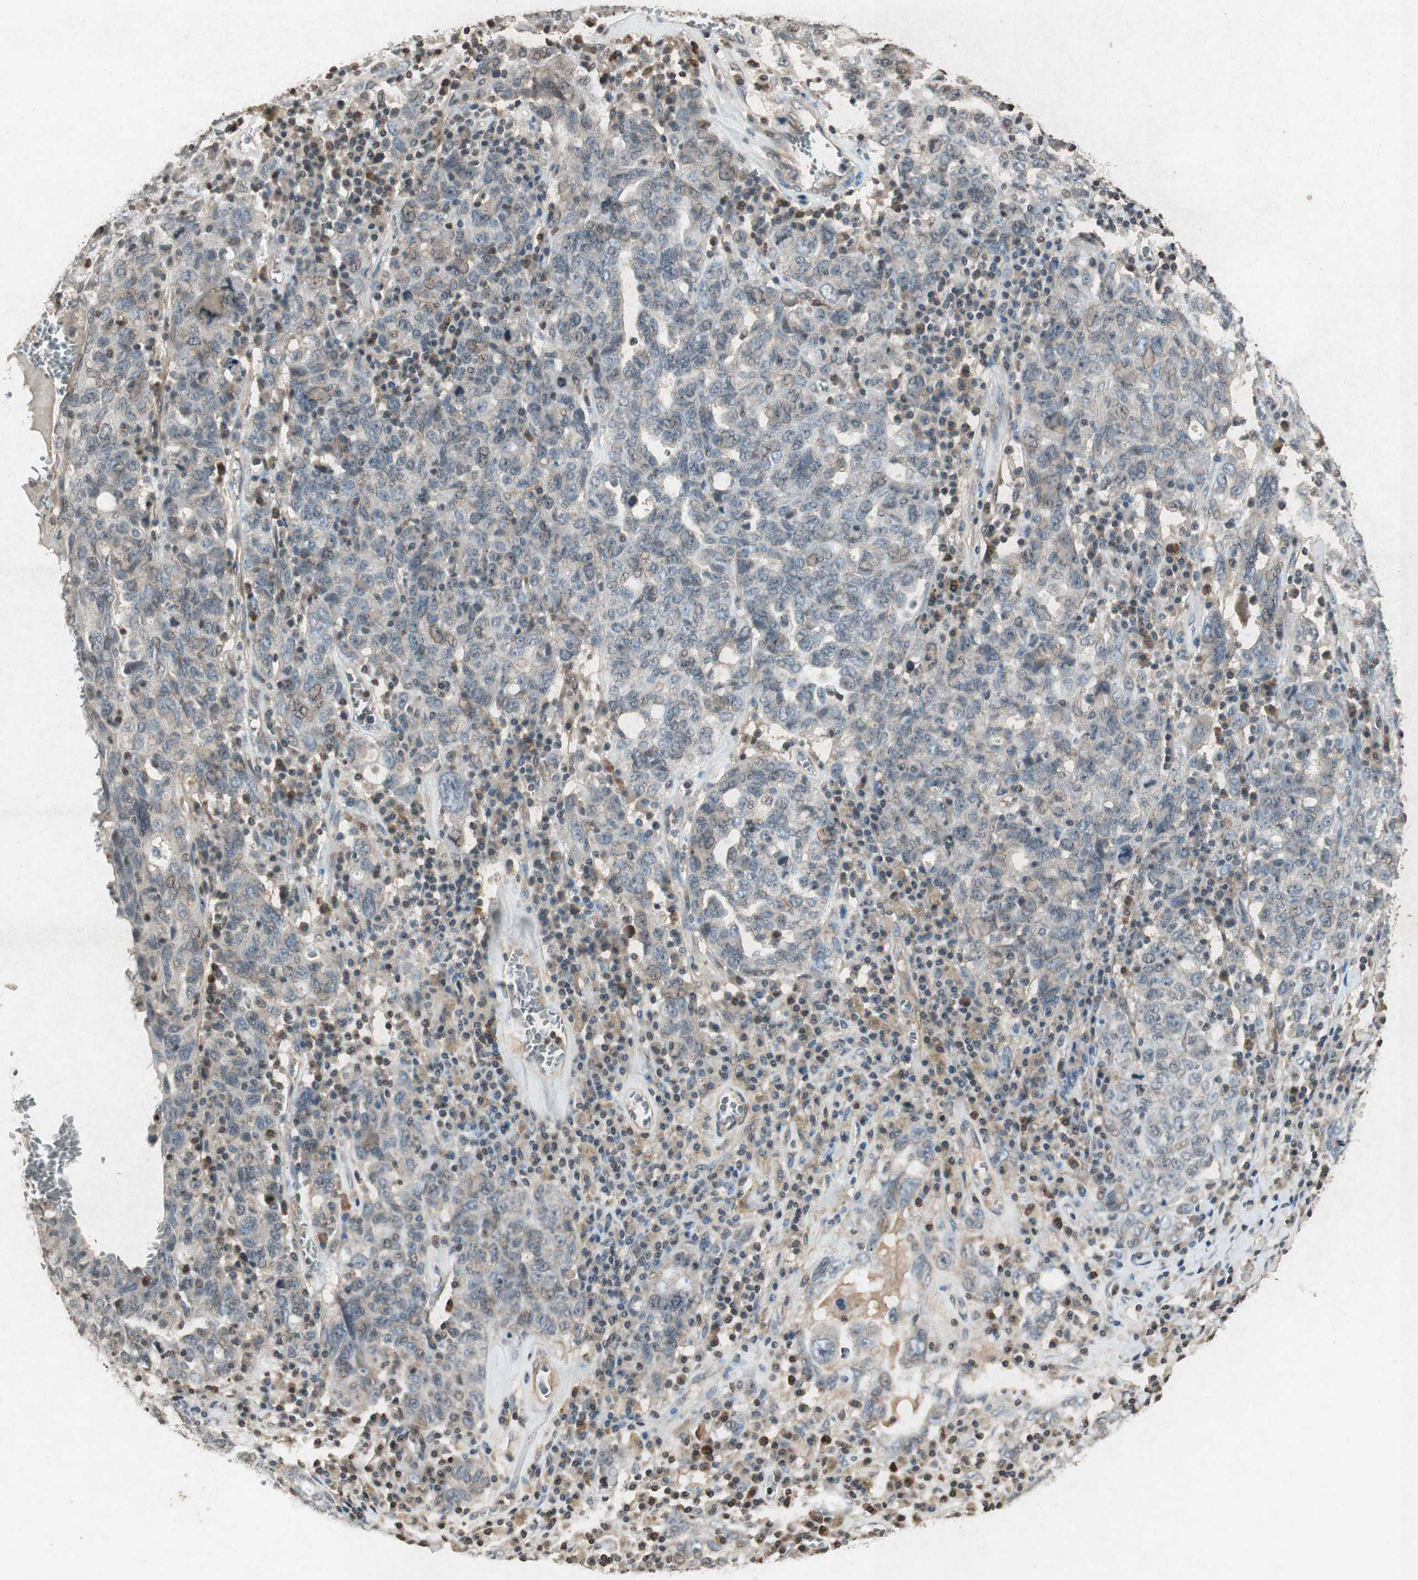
{"staining": {"intensity": "negative", "quantity": "none", "location": "none"}, "tissue": "ovarian cancer", "cell_type": "Tumor cells", "image_type": "cancer", "snomed": [{"axis": "morphology", "description": "Carcinoma, endometroid"}, {"axis": "topography", "description": "Ovary"}], "caption": "Human ovarian endometroid carcinoma stained for a protein using immunohistochemistry (IHC) exhibits no staining in tumor cells.", "gene": "PRKG1", "patient": {"sex": "female", "age": 62}}